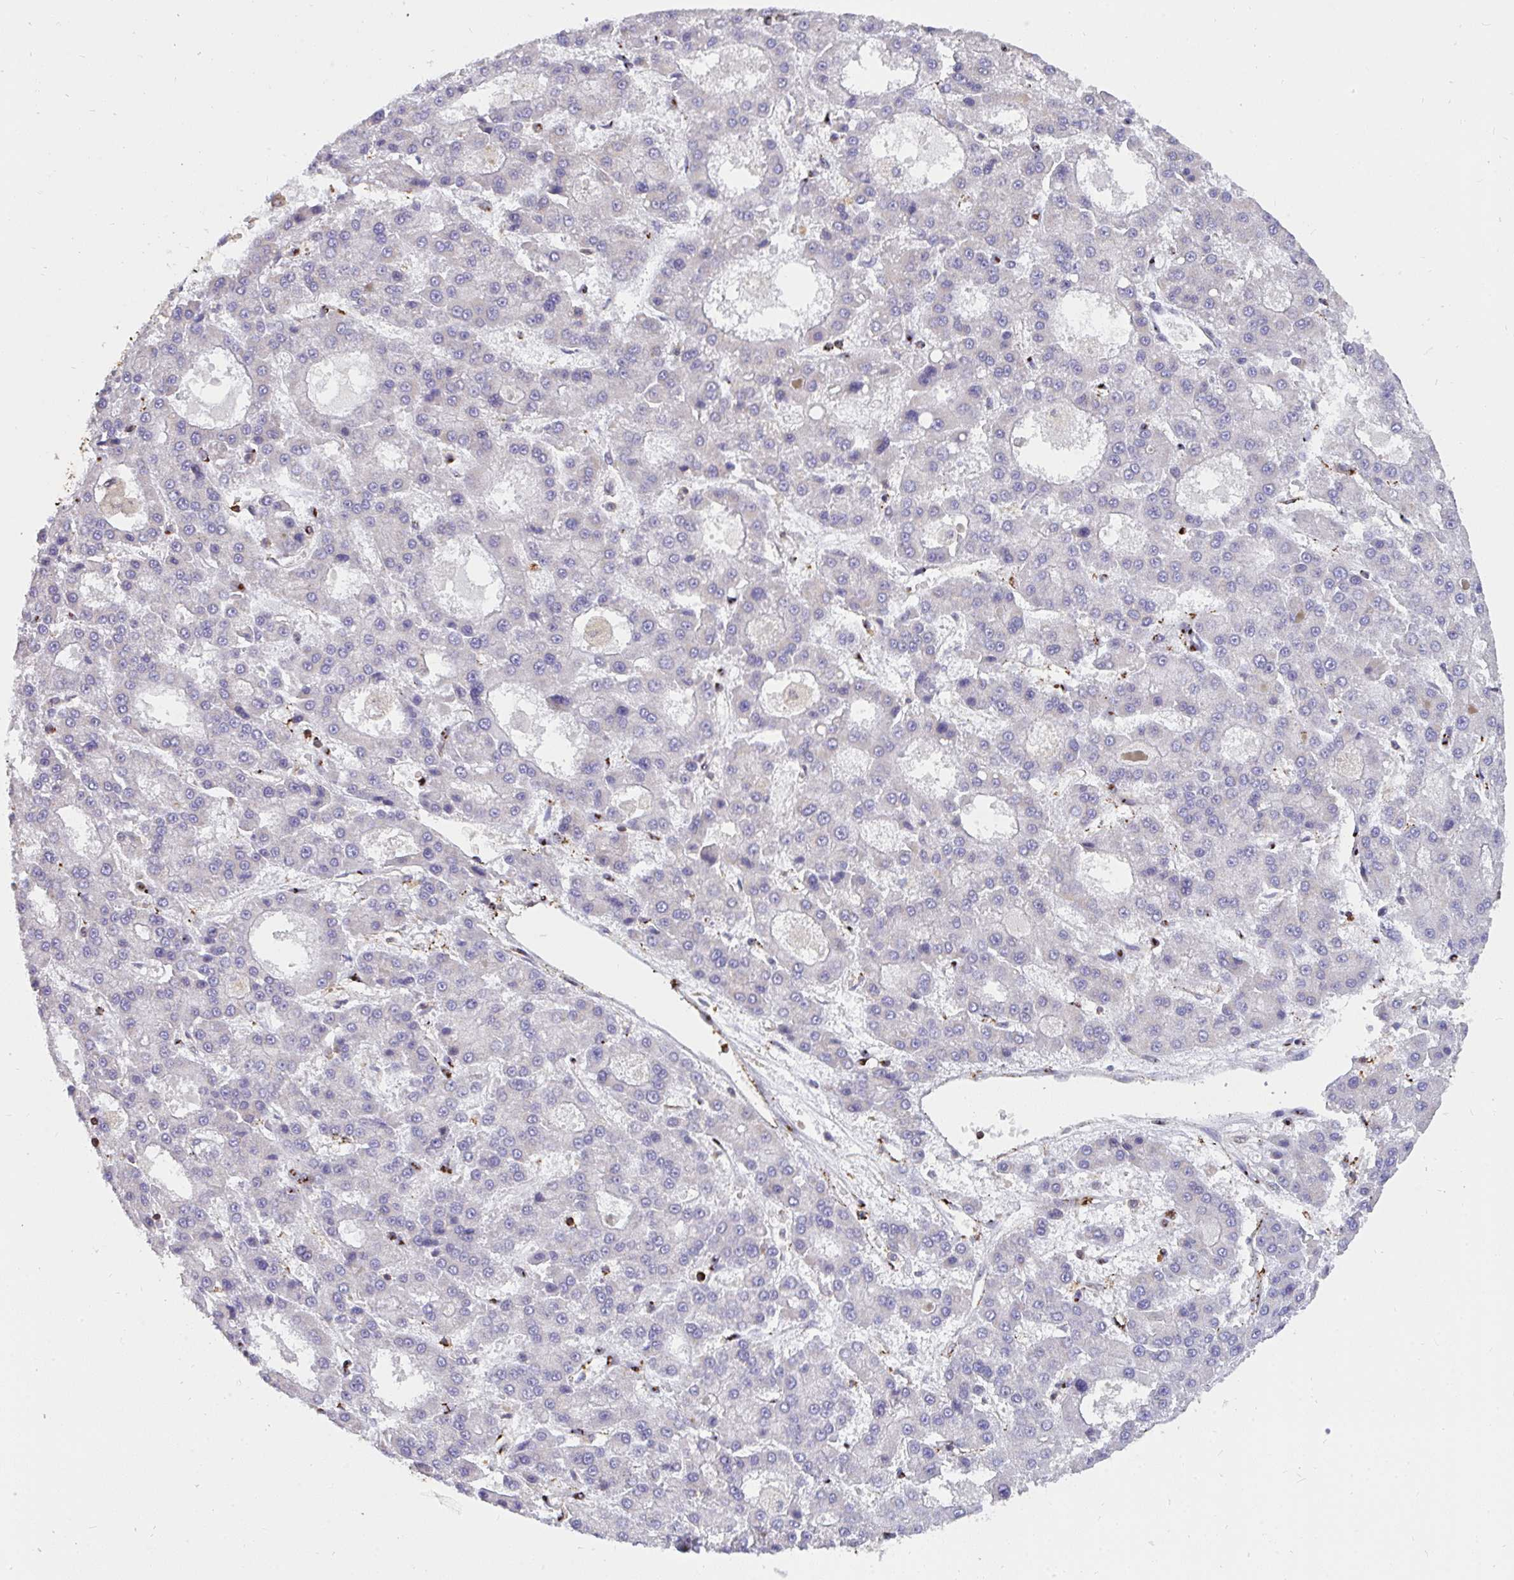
{"staining": {"intensity": "negative", "quantity": "none", "location": "none"}, "tissue": "liver cancer", "cell_type": "Tumor cells", "image_type": "cancer", "snomed": [{"axis": "morphology", "description": "Carcinoma, Hepatocellular, NOS"}, {"axis": "topography", "description": "Liver"}], "caption": "The micrograph displays no significant staining in tumor cells of liver hepatocellular carcinoma.", "gene": "CFL1", "patient": {"sex": "male", "age": 70}}